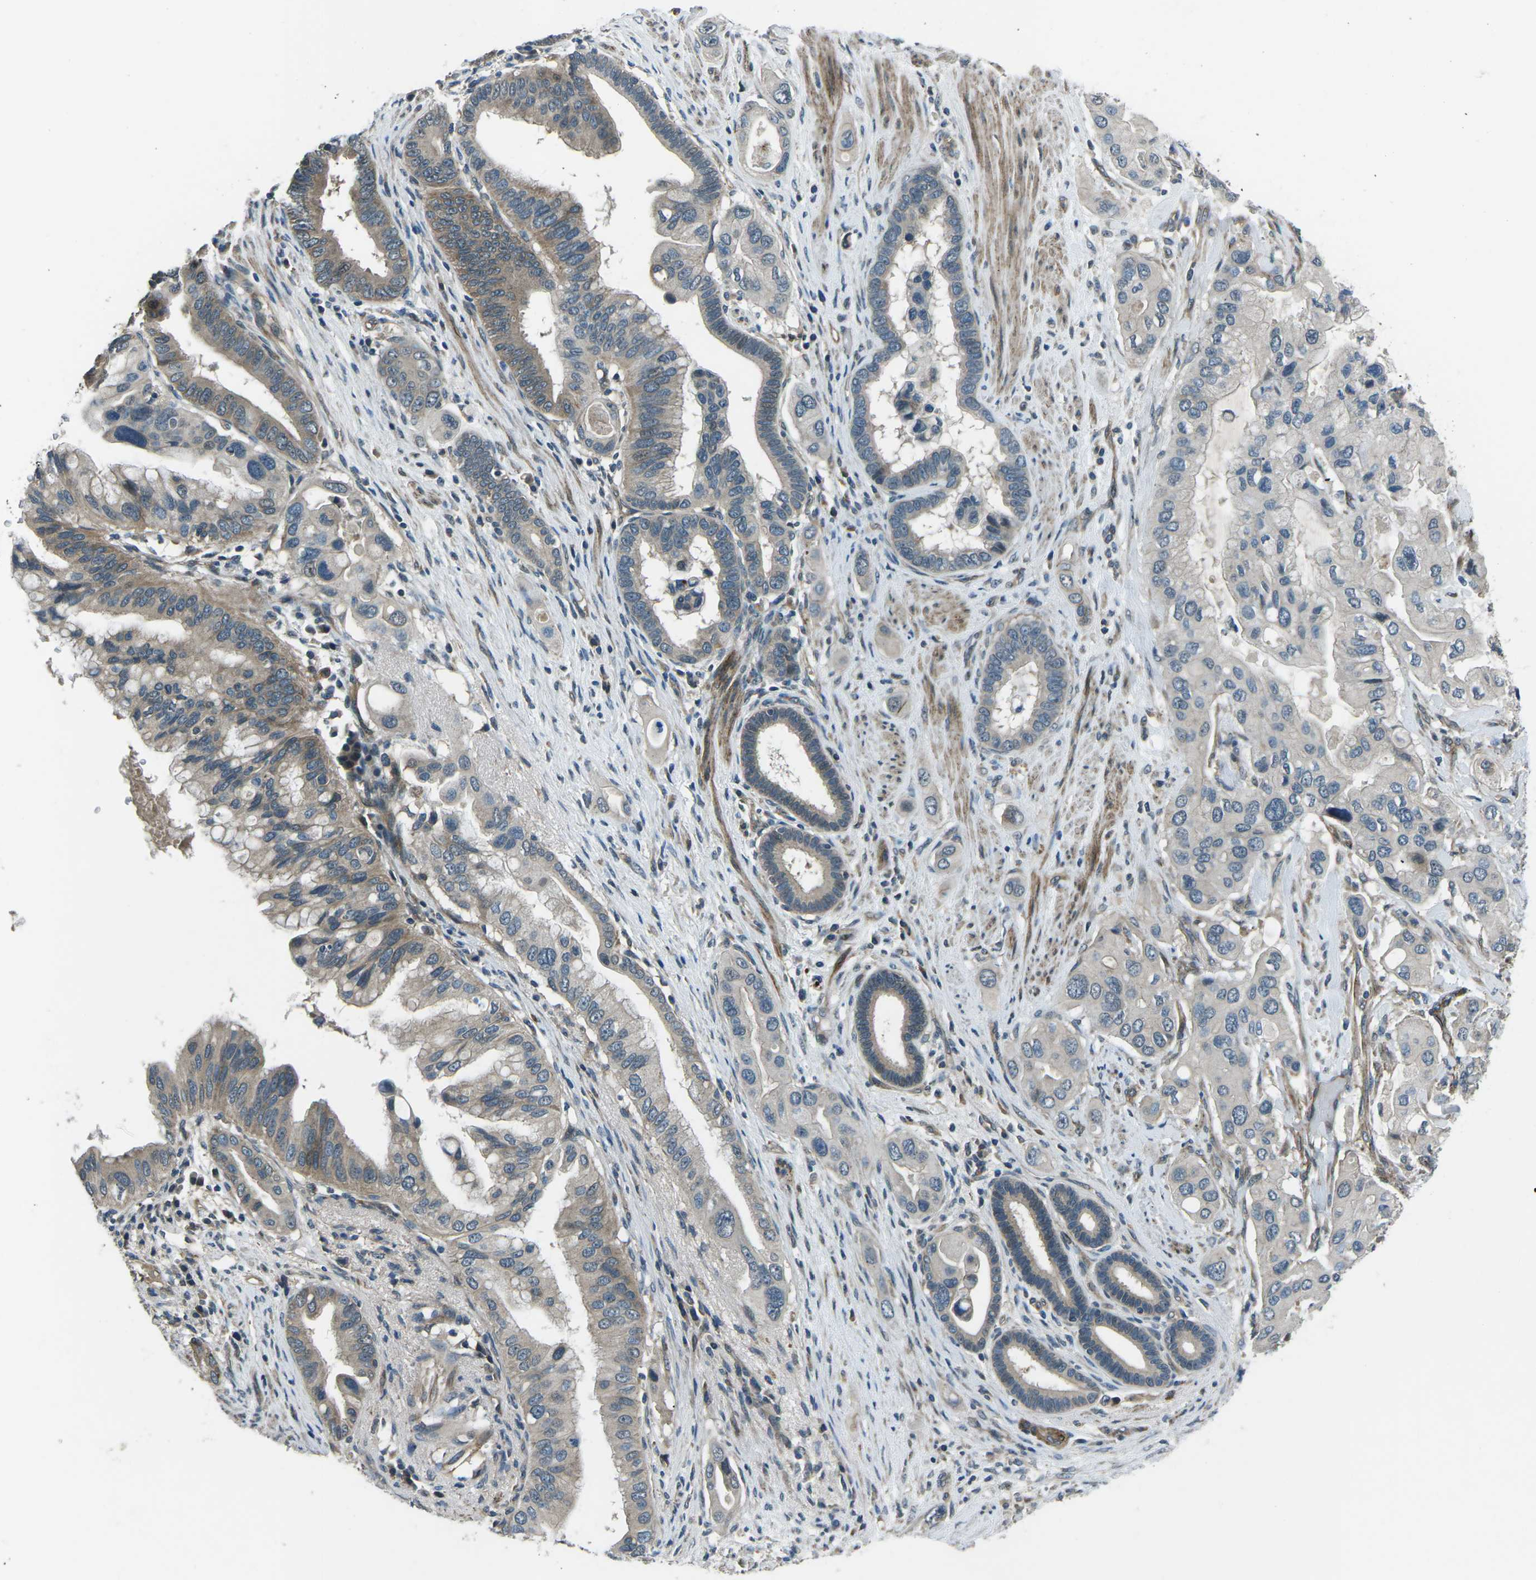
{"staining": {"intensity": "weak", "quantity": "25%-75%", "location": "cytoplasmic/membranous"}, "tissue": "pancreatic cancer", "cell_type": "Tumor cells", "image_type": "cancer", "snomed": [{"axis": "morphology", "description": "Adenocarcinoma, NOS"}, {"axis": "topography", "description": "Pancreas"}], "caption": "Approximately 25%-75% of tumor cells in human pancreatic cancer (adenocarcinoma) display weak cytoplasmic/membranous protein staining as visualized by brown immunohistochemical staining.", "gene": "AFAP1", "patient": {"sex": "female", "age": 56}}